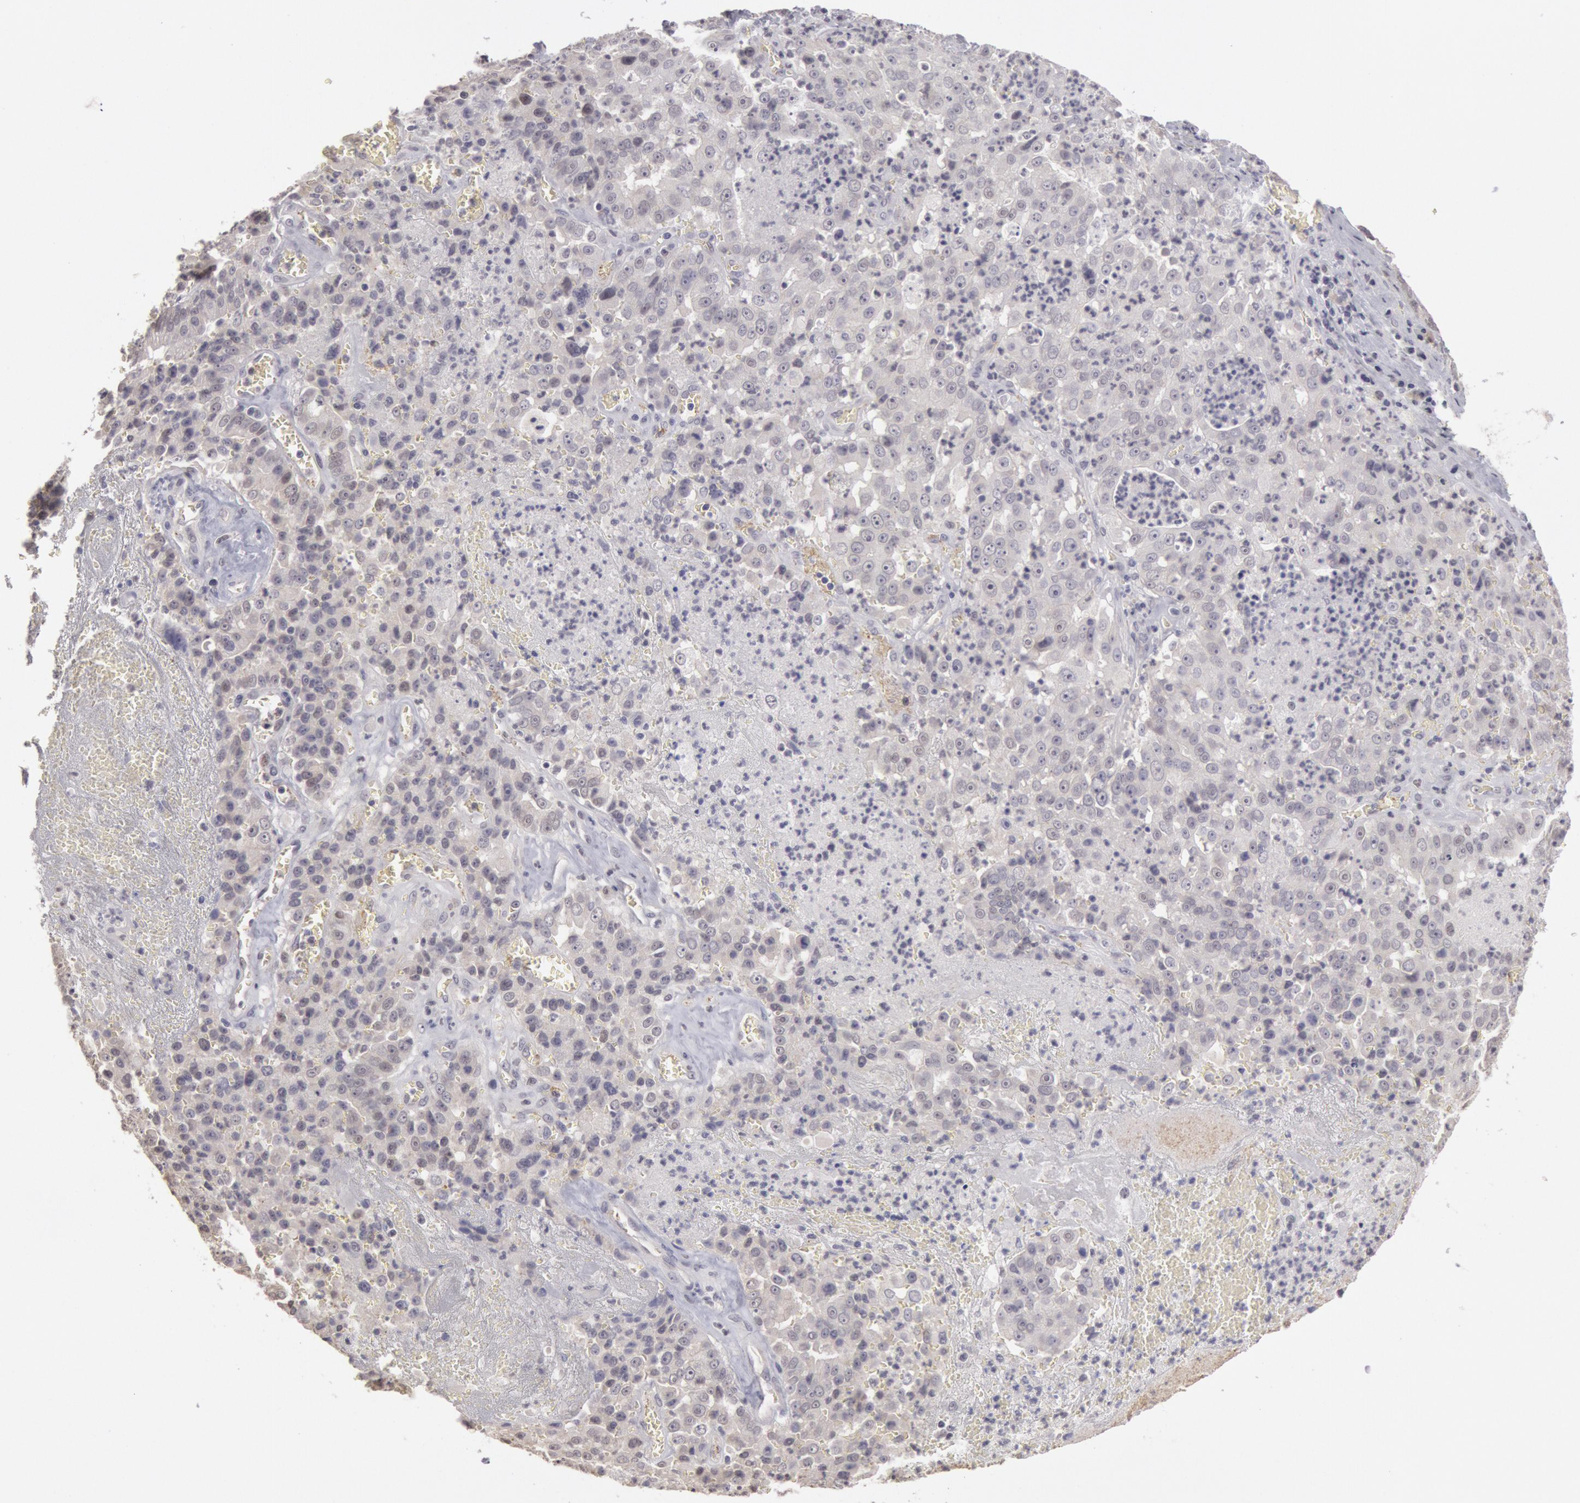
{"staining": {"intensity": "negative", "quantity": "none", "location": "none"}, "tissue": "liver cancer", "cell_type": "Tumor cells", "image_type": "cancer", "snomed": [{"axis": "morphology", "description": "Cholangiocarcinoma"}, {"axis": "topography", "description": "Liver"}], "caption": "A high-resolution photomicrograph shows IHC staining of cholangiocarcinoma (liver), which shows no significant staining in tumor cells.", "gene": "RIMBP3C", "patient": {"sex": "female", "age": 79}}